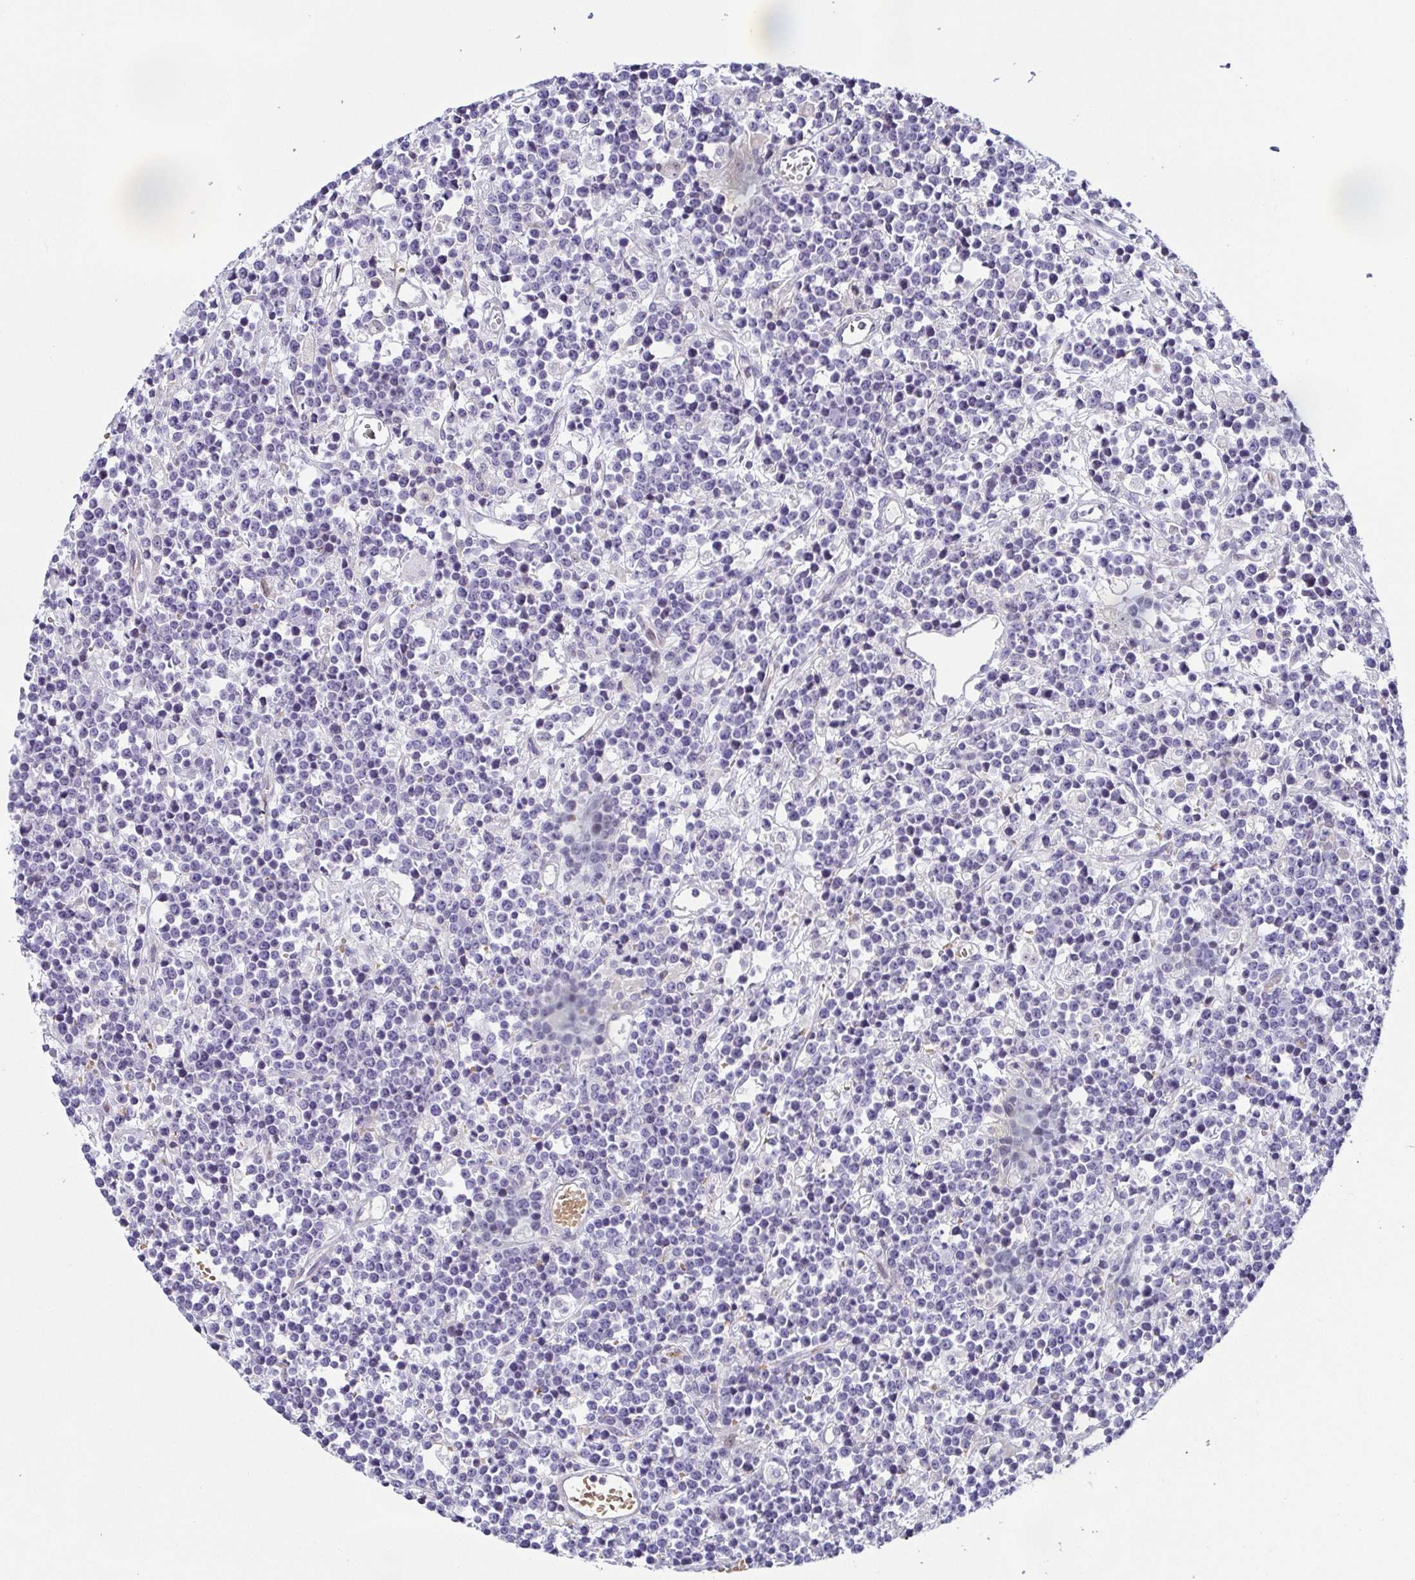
{"staining": {"intensity": "negative", "quantity": "none", "location": "none"}, "tissue": "lymphoma", "cell_type": "Tumor cells", "image_type": "cancer", "snomed": [{"axis": "morphology", "description": "Malignant lymphoma, non-Hodgkin's type, High grade"}, {"axis": "topography", "description": "Ovary"}], "caption": "IHC of human lymphoma reveals no expression in tumor cells. Brightfield microscopy of immunohistochemistry stained with DAB (brown) and hematoxylin (blue), captured at high magnification.", "gene": "FAM162B", "patient": {"sex": "female", "age": 56}}